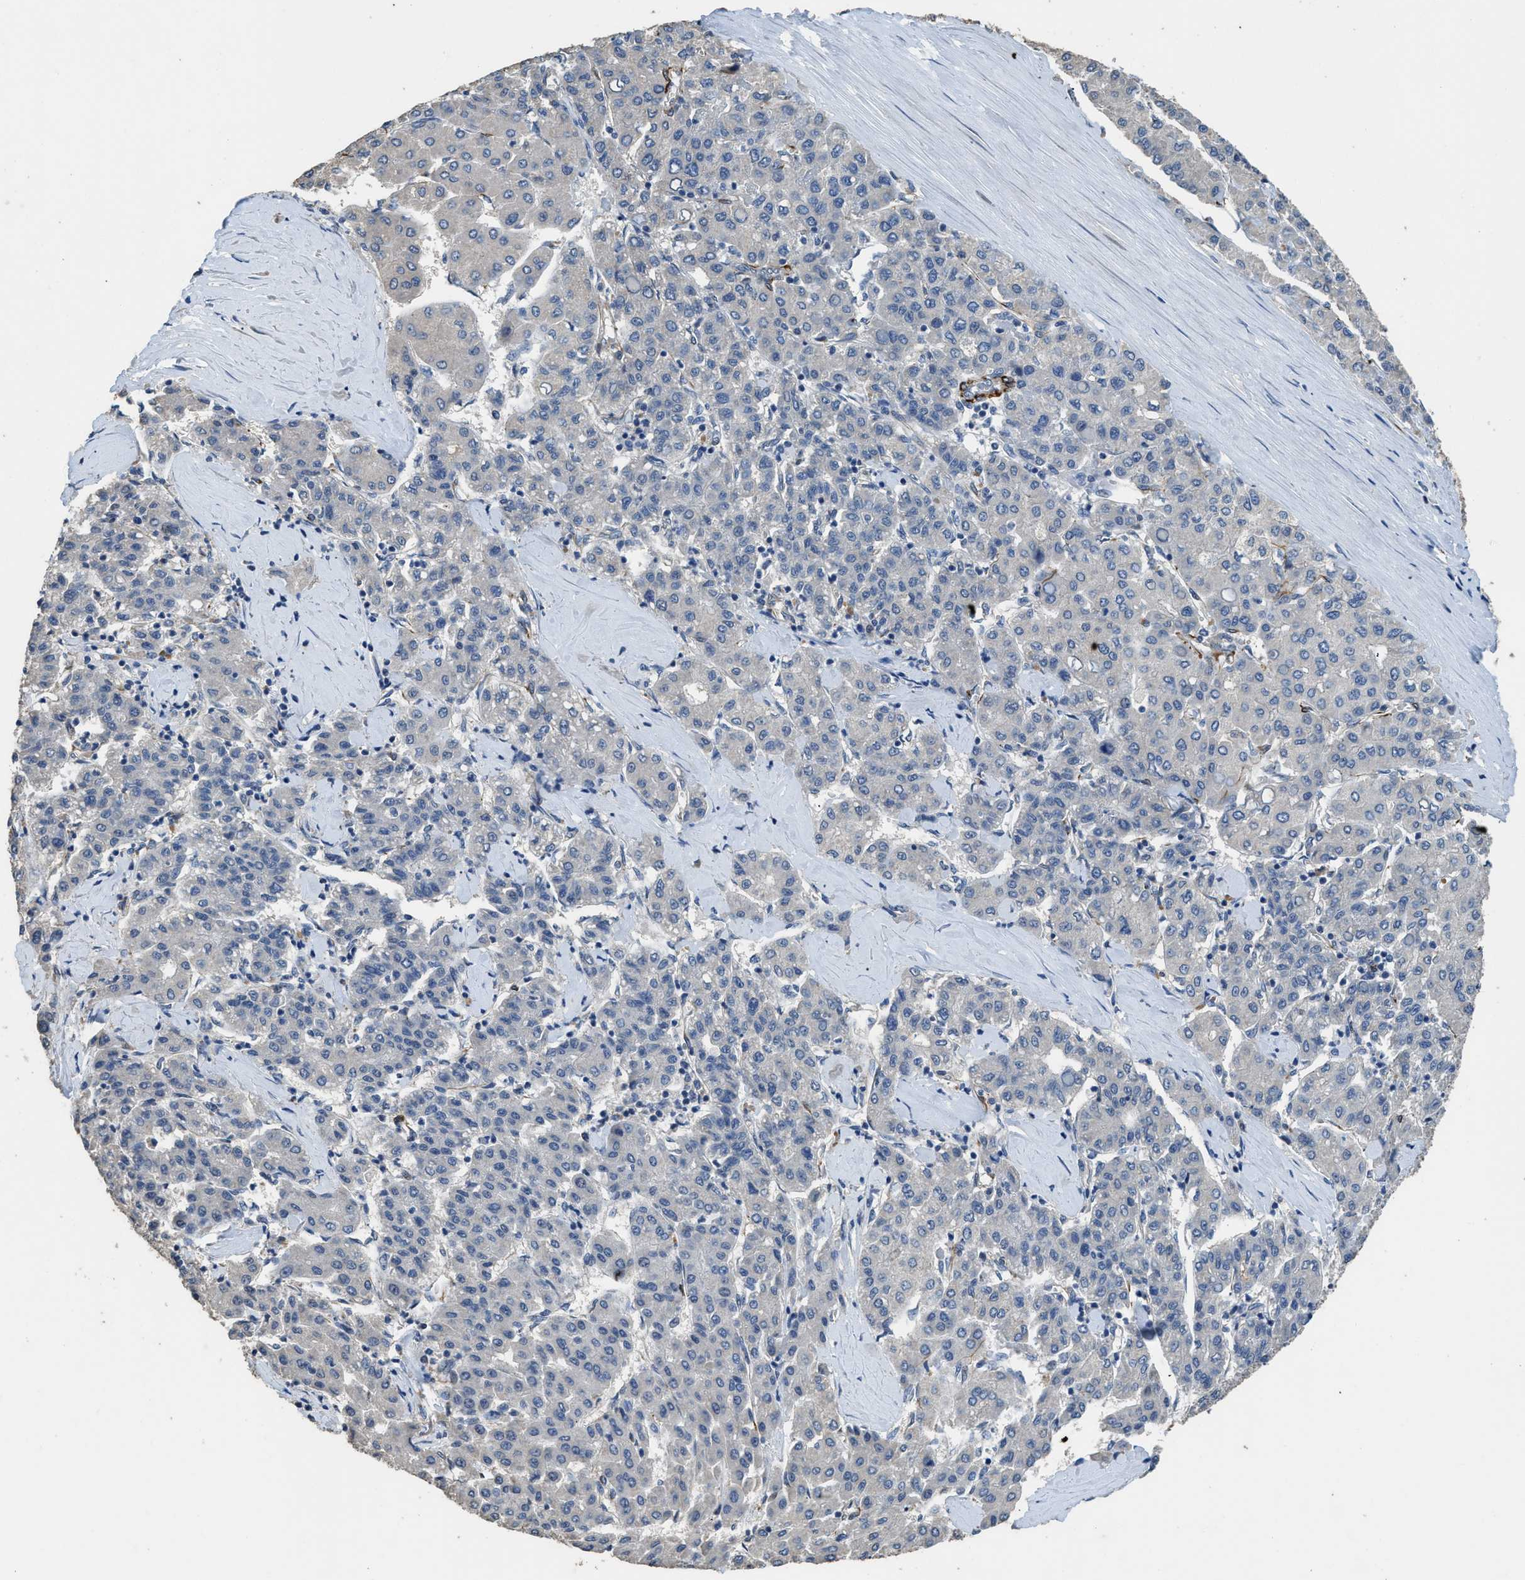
{"staining": {"intensity": "negative", "quantity": "none", "location": "none"}, "tissue": "liver cancer", "cell_type": "Tumor cells", "image_type": "cancer", "snomed": [{"axis": "morphology", "description": "Carcinoma, Hepatocellular, NOS"}, {"axis": "topography", "description": "Liver"}], "caption": "The immunohistochemistry (IHC) micrograph has no significant staining in tumor cells of liver cancer tissue.", "gene": "SYNM", "patient": {"sex": "male", "age": 65}}